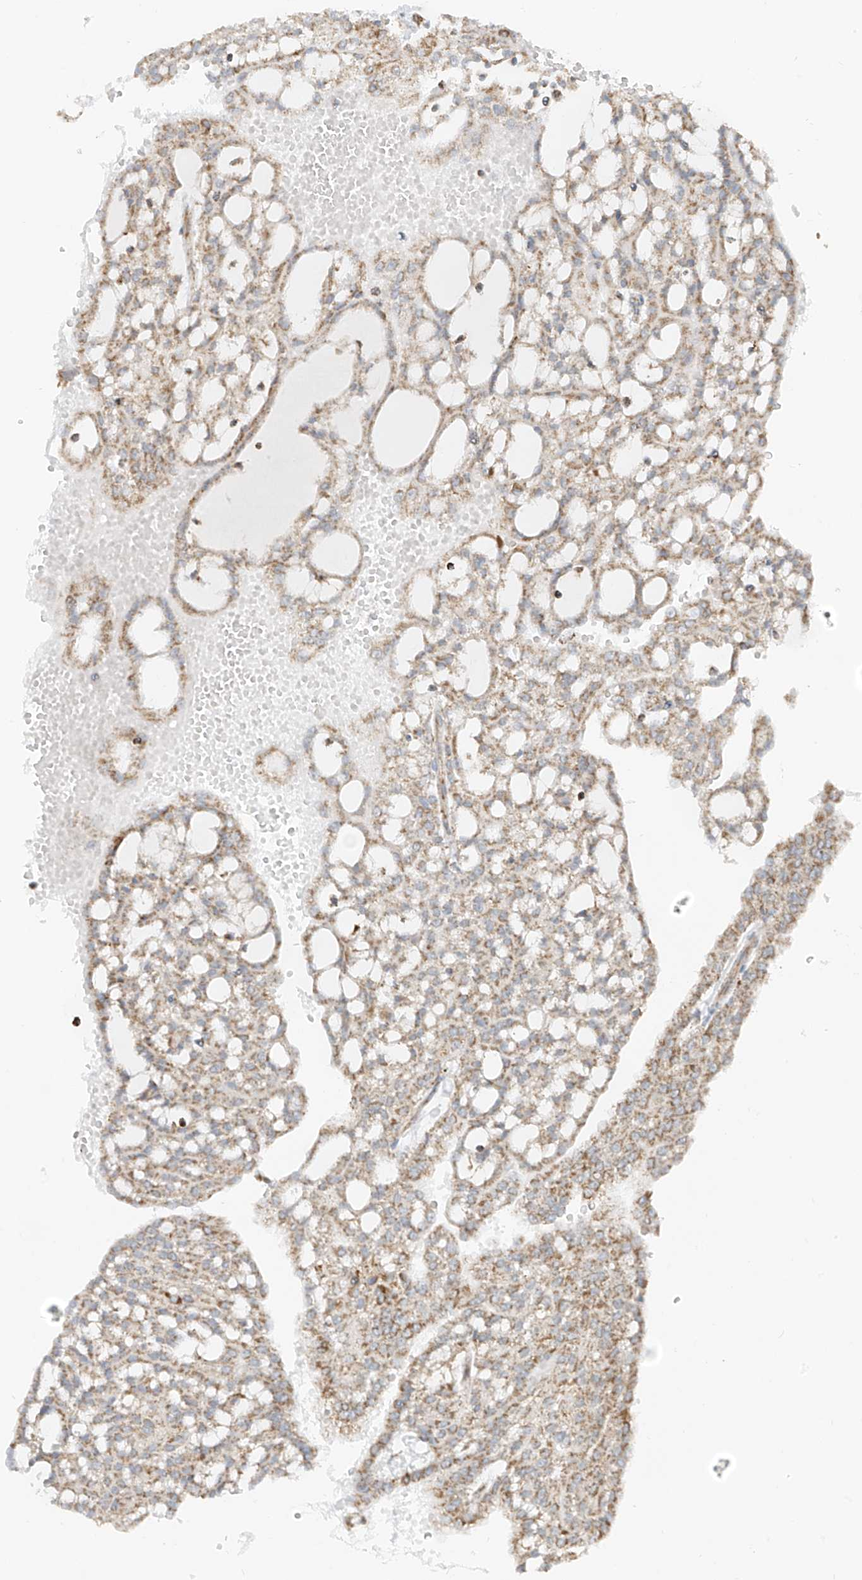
{"staining": {"intensity": "moderate", "quantity": ">75%", "location": "cytoplasmic/membranous"}, "tissue": "renal cancer", "cell_type": "Tumor cells", "image_type": "cancer", "snomed": [{"axis": "morphology", "description": "Adenocarcinoma, NOS"}, {"axis": "topography", "description": "Kidney"}], "caption": "IHC photomicrograph of human renal cancer (adenocarcinoma) stained for a protein (brown), which shows medium levels of moderate cytoplasmic/membranous positivity in approximately >75% of tumor cells.", "gene": "ETHE1", "patient": {"sex": "male", "age": 63}}